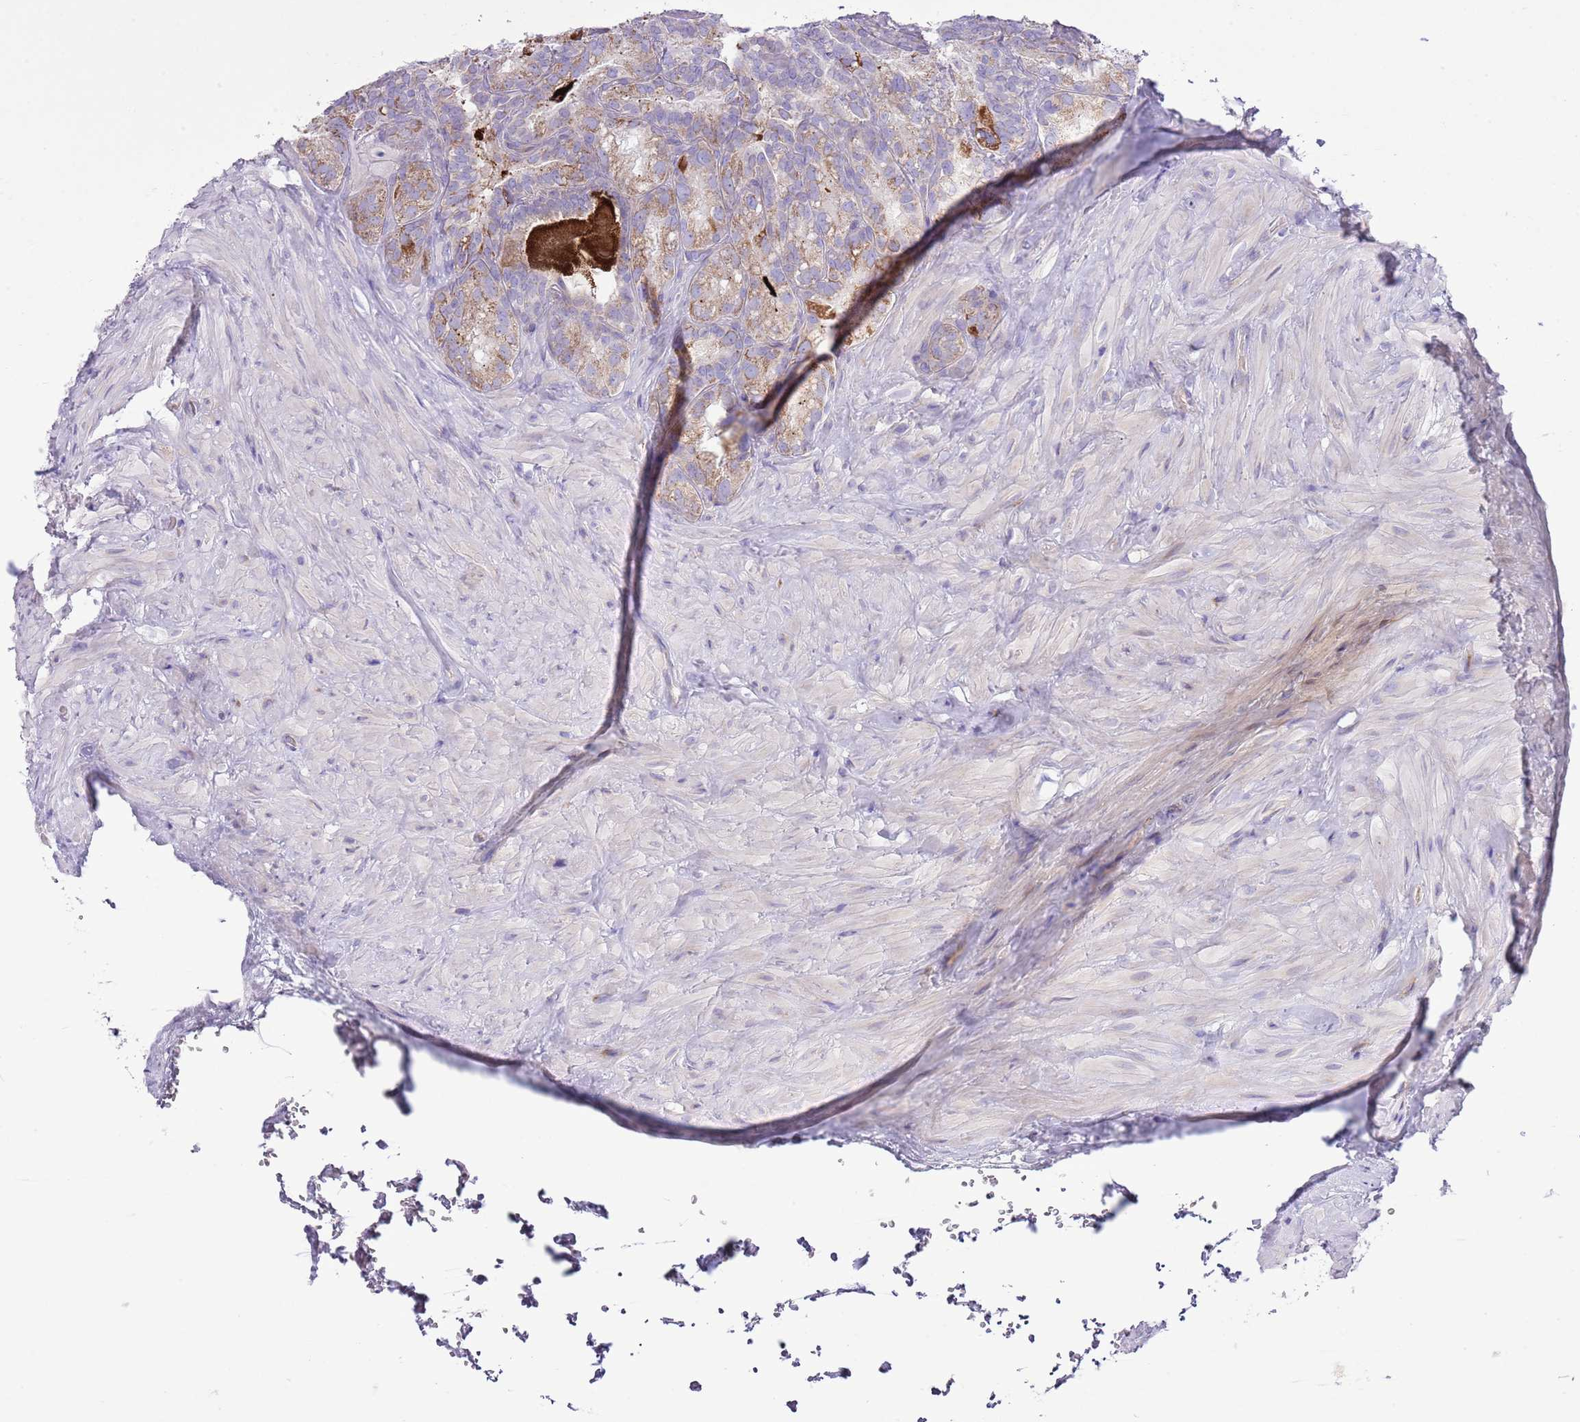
{"staining": {"intensity": "moderate", "quantity": "25%-75%", "location": "cytoplasmic/membranous"}, "tissue": "seminal vesicle", "cell_type": "Glandular cells", "image_type": "normal", "snomed": [{"axis": "morphology", "description": "Normal tissue, NOS"}, {"axis": "topography", "description": "Seminal veicle"}], "caption": "Seminal vesicle stained with DAB immunohistochemistry demonstrates medium levels of moderate cytoplasmic/membranous expression in approximately 25%-75% of glandular cells. (DAB IHC, brown staining for protein, blue staining for nuclei).", "gene": "OAZ2", "patient": {"sex": "male", "age": 62}}